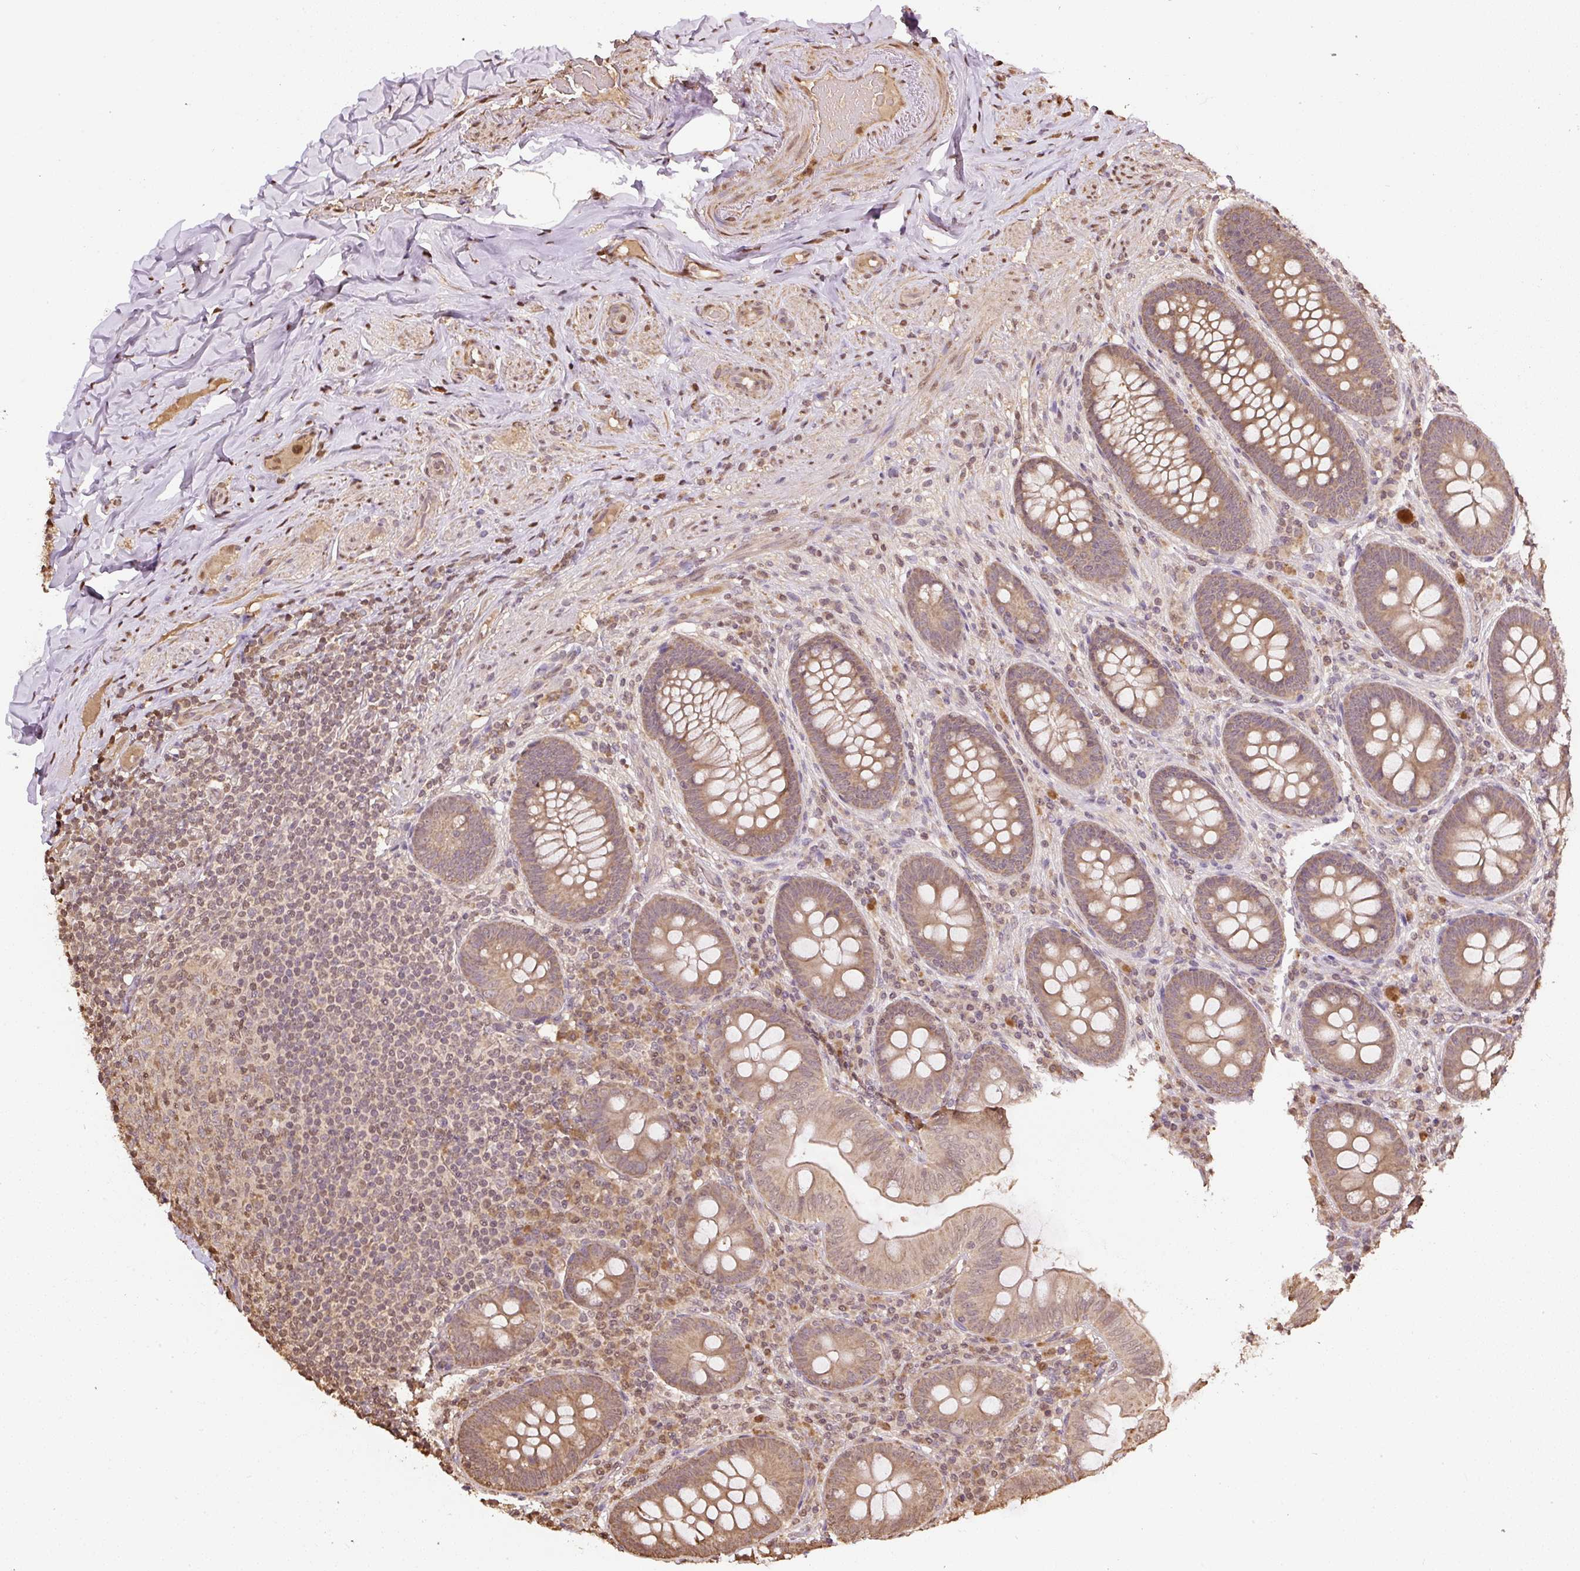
{"staining": {"intensity": "moderate", "quantity": ">75%", "location": "cytoplasmic/membranous,nuclear"}, "tissue": "appendix", "cell_type": "Glandular cells", "image_type": "normal", "snomed": [{"axis": "morphology", "description": "Normal tissue, NOS"}, {"axis": "topography", "description": "Appendix"}], "caption": "Immunohistochemistry histopathology image of normal appendix: appendix stained using immunohistochemistry (IHC) reveals medium levels of moderate protein expression localized specifically in the cytoplasmic/membranous,nuclear of glandular cells, appearing as a cytoplasmic/membranous,nuclear brown color.", "gene": "TMEM170B", "patient": {"sex": "male", "age": 71}}